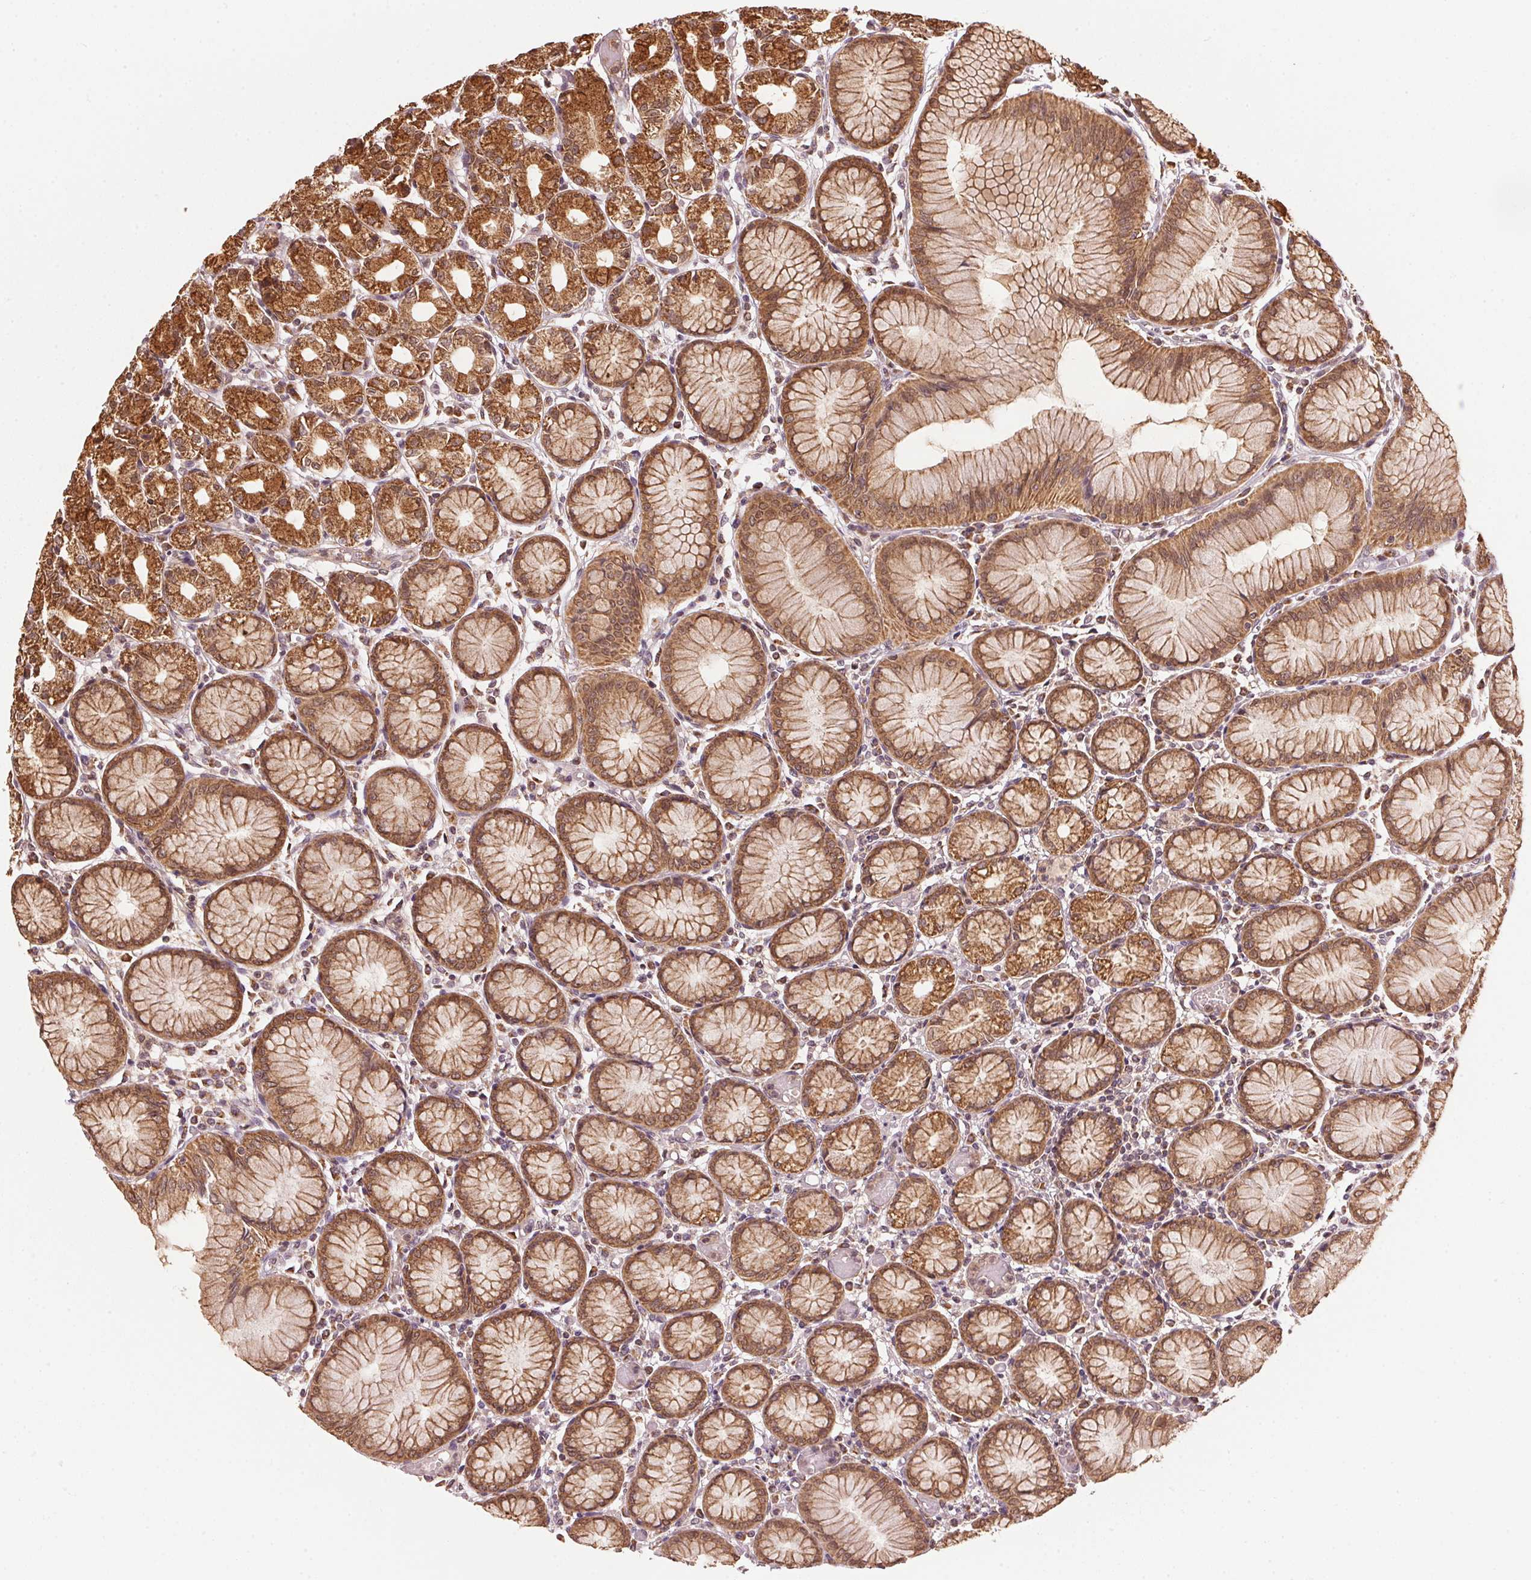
{"staining": {"intensity": "strong", "quantity": ">75%", "location": "cytoplasmic/membranous"}, "tissue": "stomach", "cell_type": "Glandular cells", "image_type": "normal", "snomed": [{"axis": "morphology", "description": "Normal tissue, NOS"}, {"axis": "topography", "description": "Stomach"}], "caption": "The micrograph reveals immunohistochemical staining of normal stomach. There is strong cytoplasmic/membranous positivity is present in about >75% of glandular cells.", "gene": "ARHGAP6", "patient": {"sex": "female", "age": 57}}